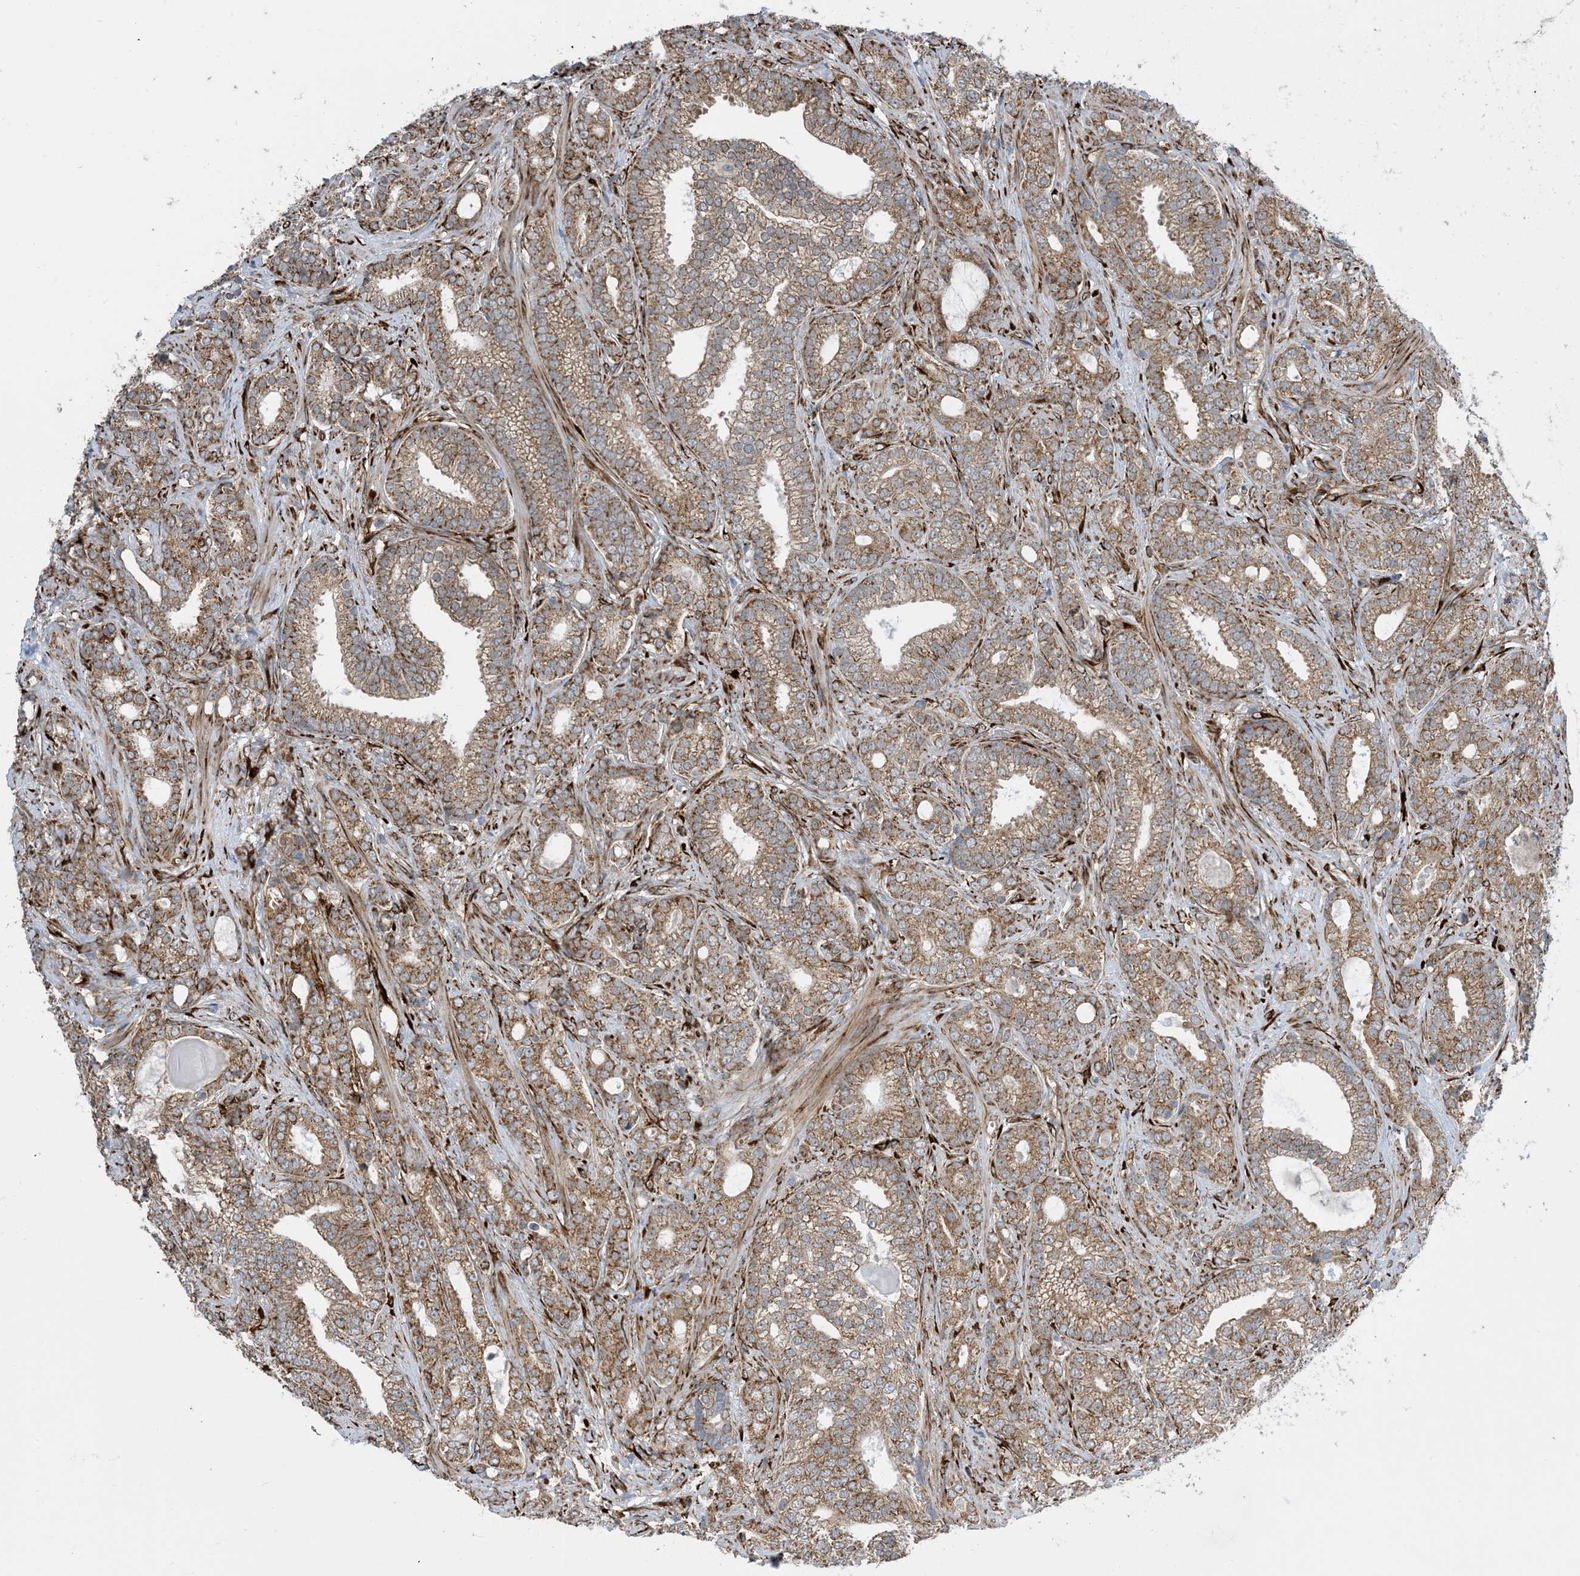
{"staining": {"intensity": "moderate", "quantity": ">75%", "location": "cytoplasmic/membranous"}, "tissue": "prostate cancer", "cell_type": "Tumor cells", "image_type": "cancer", "snomed": [{"axis": "morphology", "description": "Adenocarcinoma, High grade"}, {"axis": "topography", "description": "Prostate and seminal vesicle, NOS"}], "caption": "Protein staining reveals moderate cytoplasmic/membranous expression in about >75% of tumor cells in prostate cancer. (brown staining indicates protein expression, while blue staining denotes nuclei).", "gene": "ZBTB45", "patient": {"sex": "male", "age": 67}}